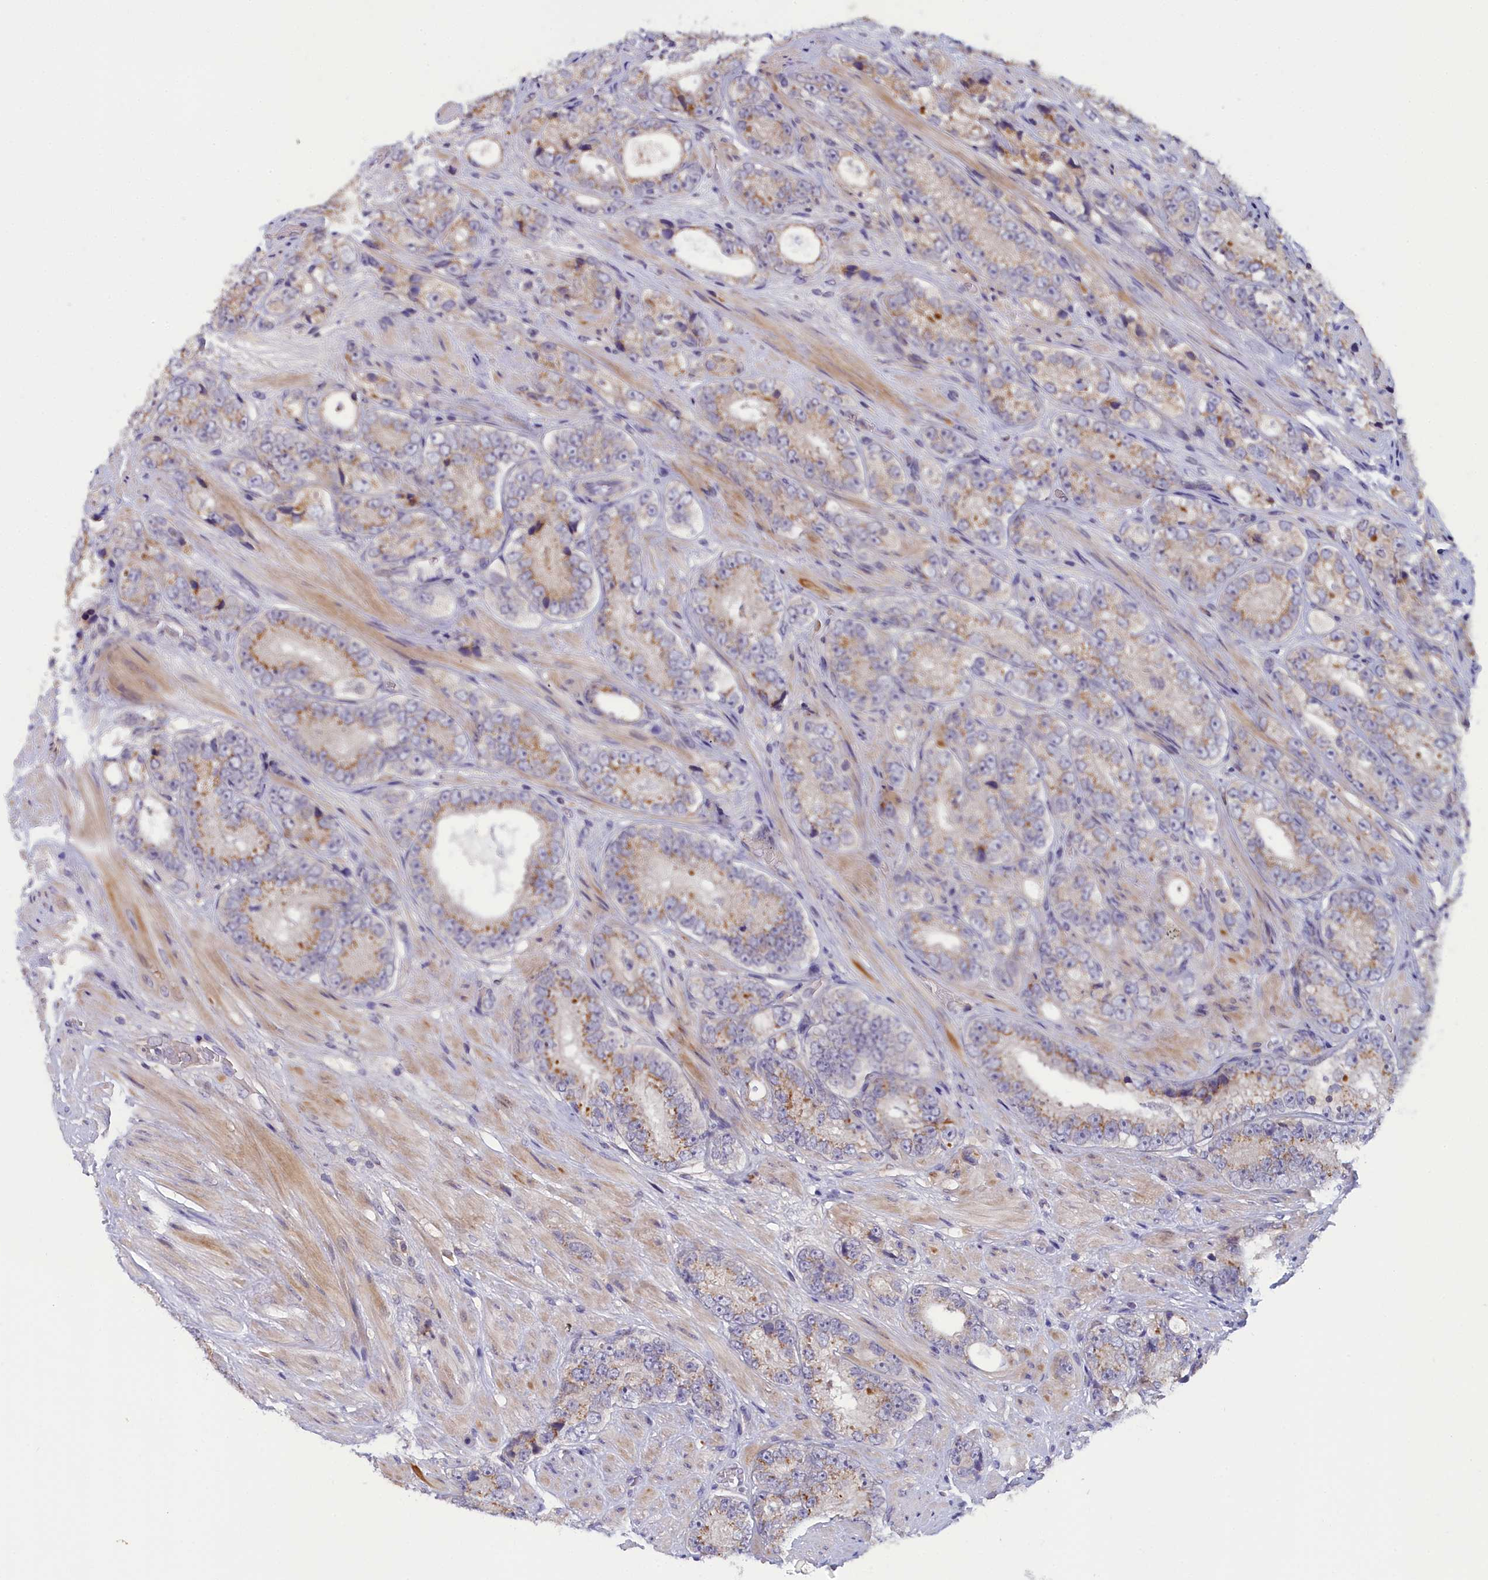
{"staining": {"intensity": "moderate", "quantity": "25%-75%", "location": "cytoplasmic/membranous"}, "tissue": "prostate cancer", "cell_type": "Tumor cells", "image_type": "cancer", "snomed": [{"axis": "morphology", "description": "Adenocarcinoma, High grade"}, {"axis": "topography", "description": "Prostate"}], "caption": "IHC staining of prostate cancer, which reveals medium levels of moderate cytoplasmic/membranous staining in about 25%-75% of tumor cells indicating moderate cytoplasmic/membranous protein positivity. The staining was performed using DAB (3,3'-diaminobenzidine) (brown) for protein detection and nuclei were counterstained in hematoxylin (blue).", "gene": "IGFALS", "patient": {"sex": "male", "age": 56}}